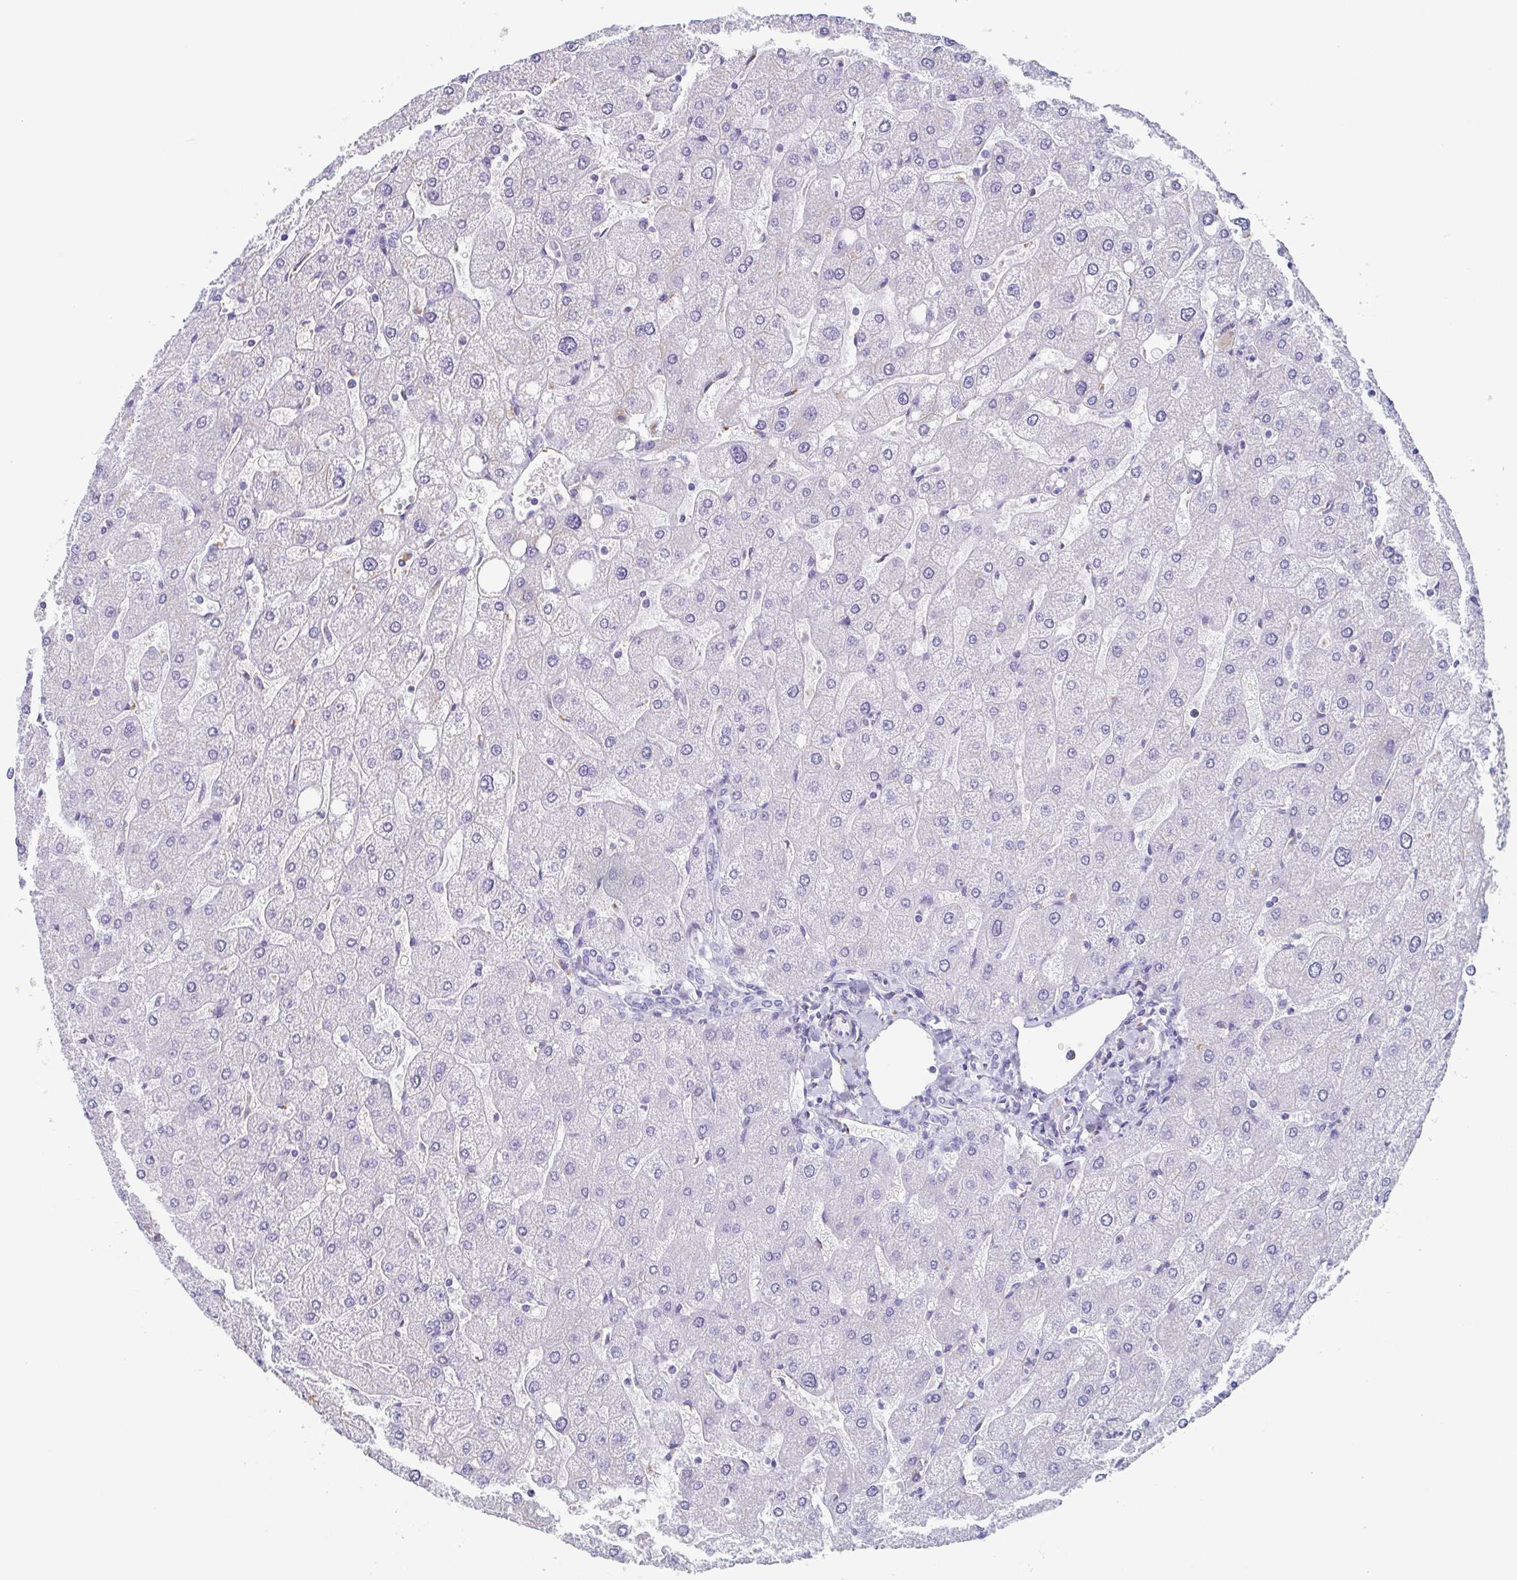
{"staining": {"intensity": "negative", "quantity": "none", "location": "none"}, "tissue": "liver", "cell_type": "Cholangiocytes", "image_type": "normal", "snomed": [{"axis": "morphology", "description": "Normal tissue, NOS"}, {"axis": "topography", "description": "Liver"}], "caption": "The micrograph reveals no staining of cholangiocytes in normal liver. Brightfield microscopy of IHC stained with DAB (3,3'-diaminobenzidine) (brown) and hematoxylin (blue), captured at high magnification.", "gene": "TAGLN3", "patient": {"sex": "male", "age": 67}}